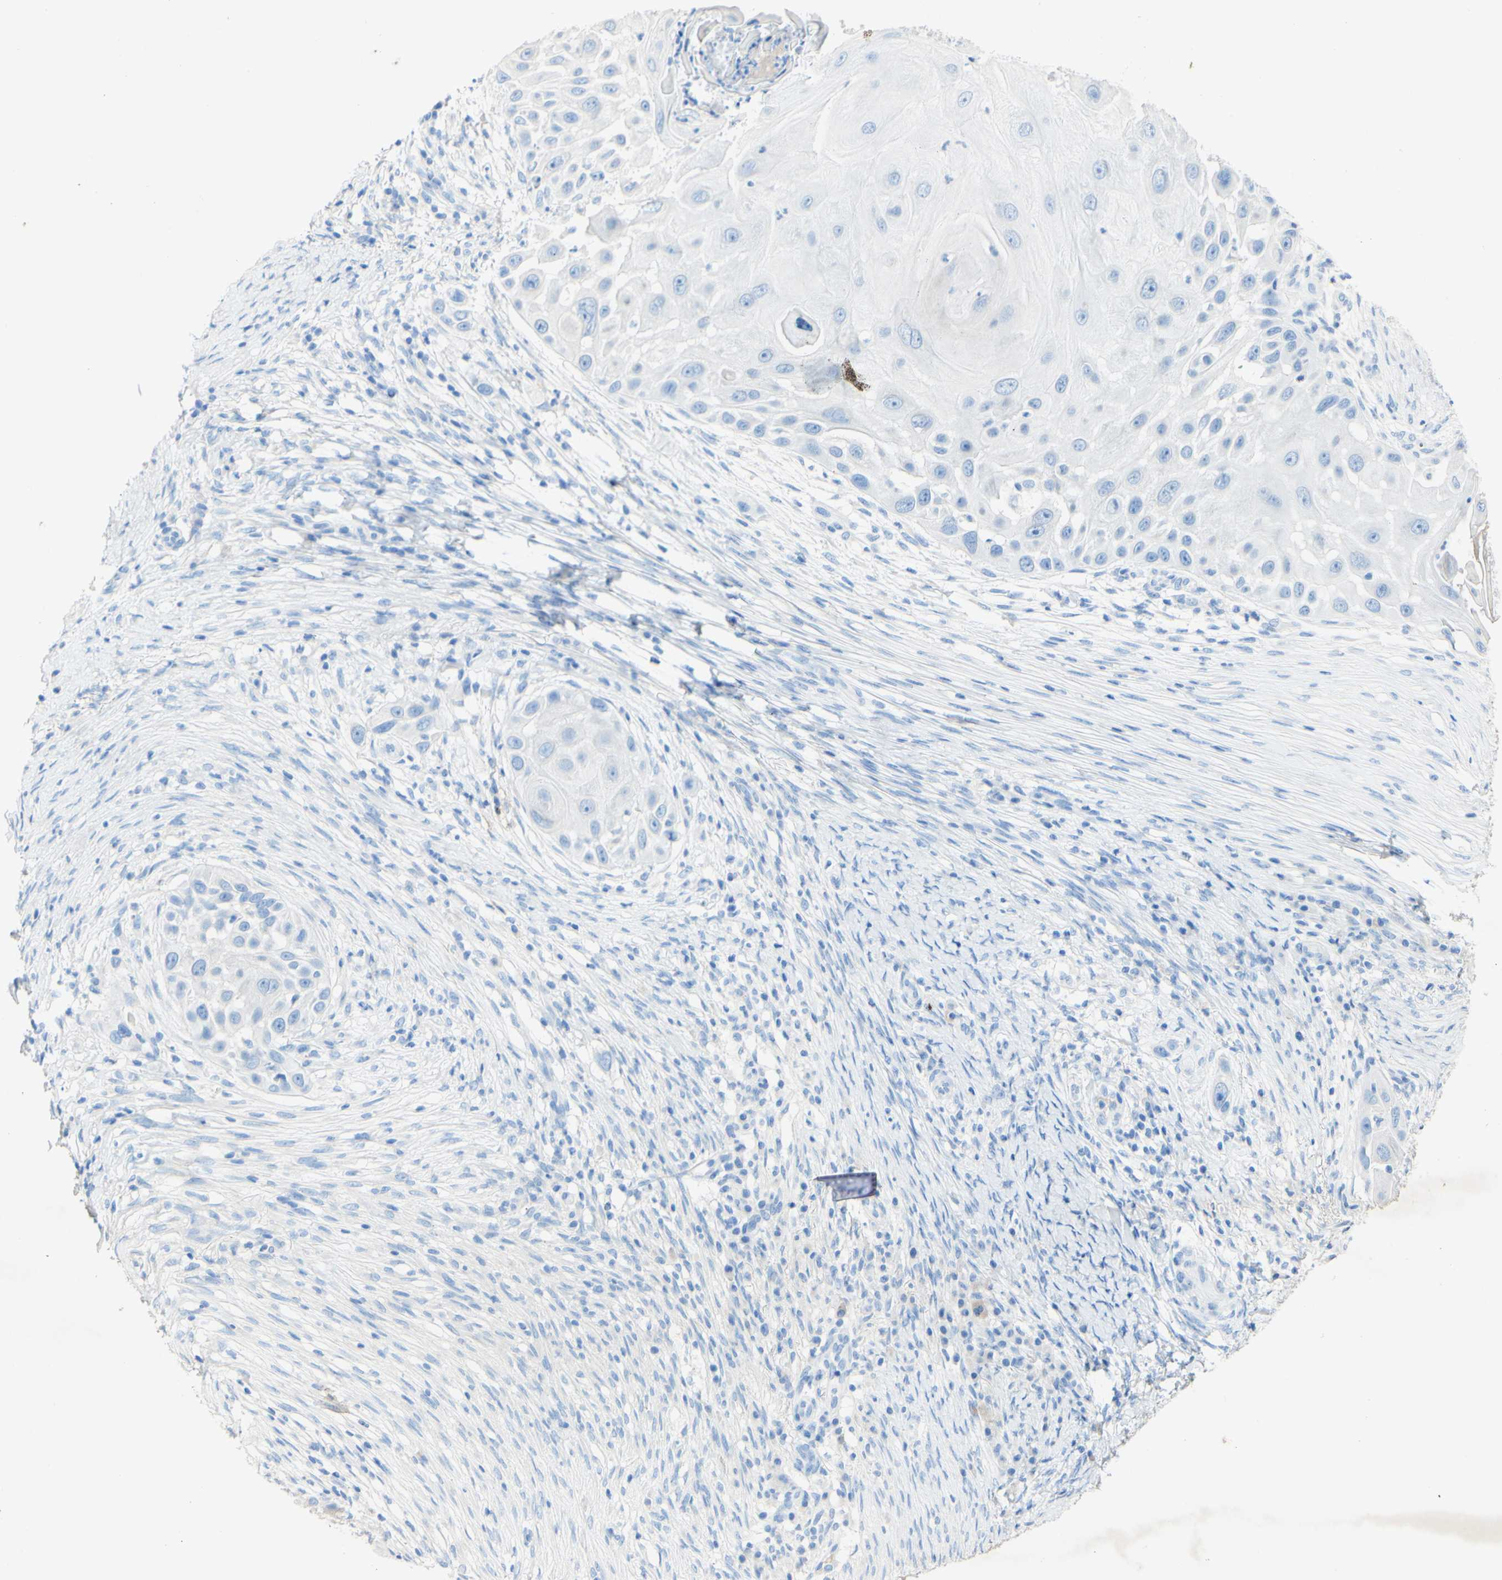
{"staining": {"intensity": "negative", "quantity": "none", "location": "none"}, "tissue": "skin cancer", "cell_type": "Tumor cells", "image_type": "cancer", "snomed": [{"axis": "morphology", "description": "Squamous cell carcinoma, NOS"}, {"axis": "topography", "description": "Skin"}], "caption": "Tumor cells show no significant expression in skin squamous cell carcinoma.", "gene": "PIGR", "patient": {"sex": "female", "age": 44}}